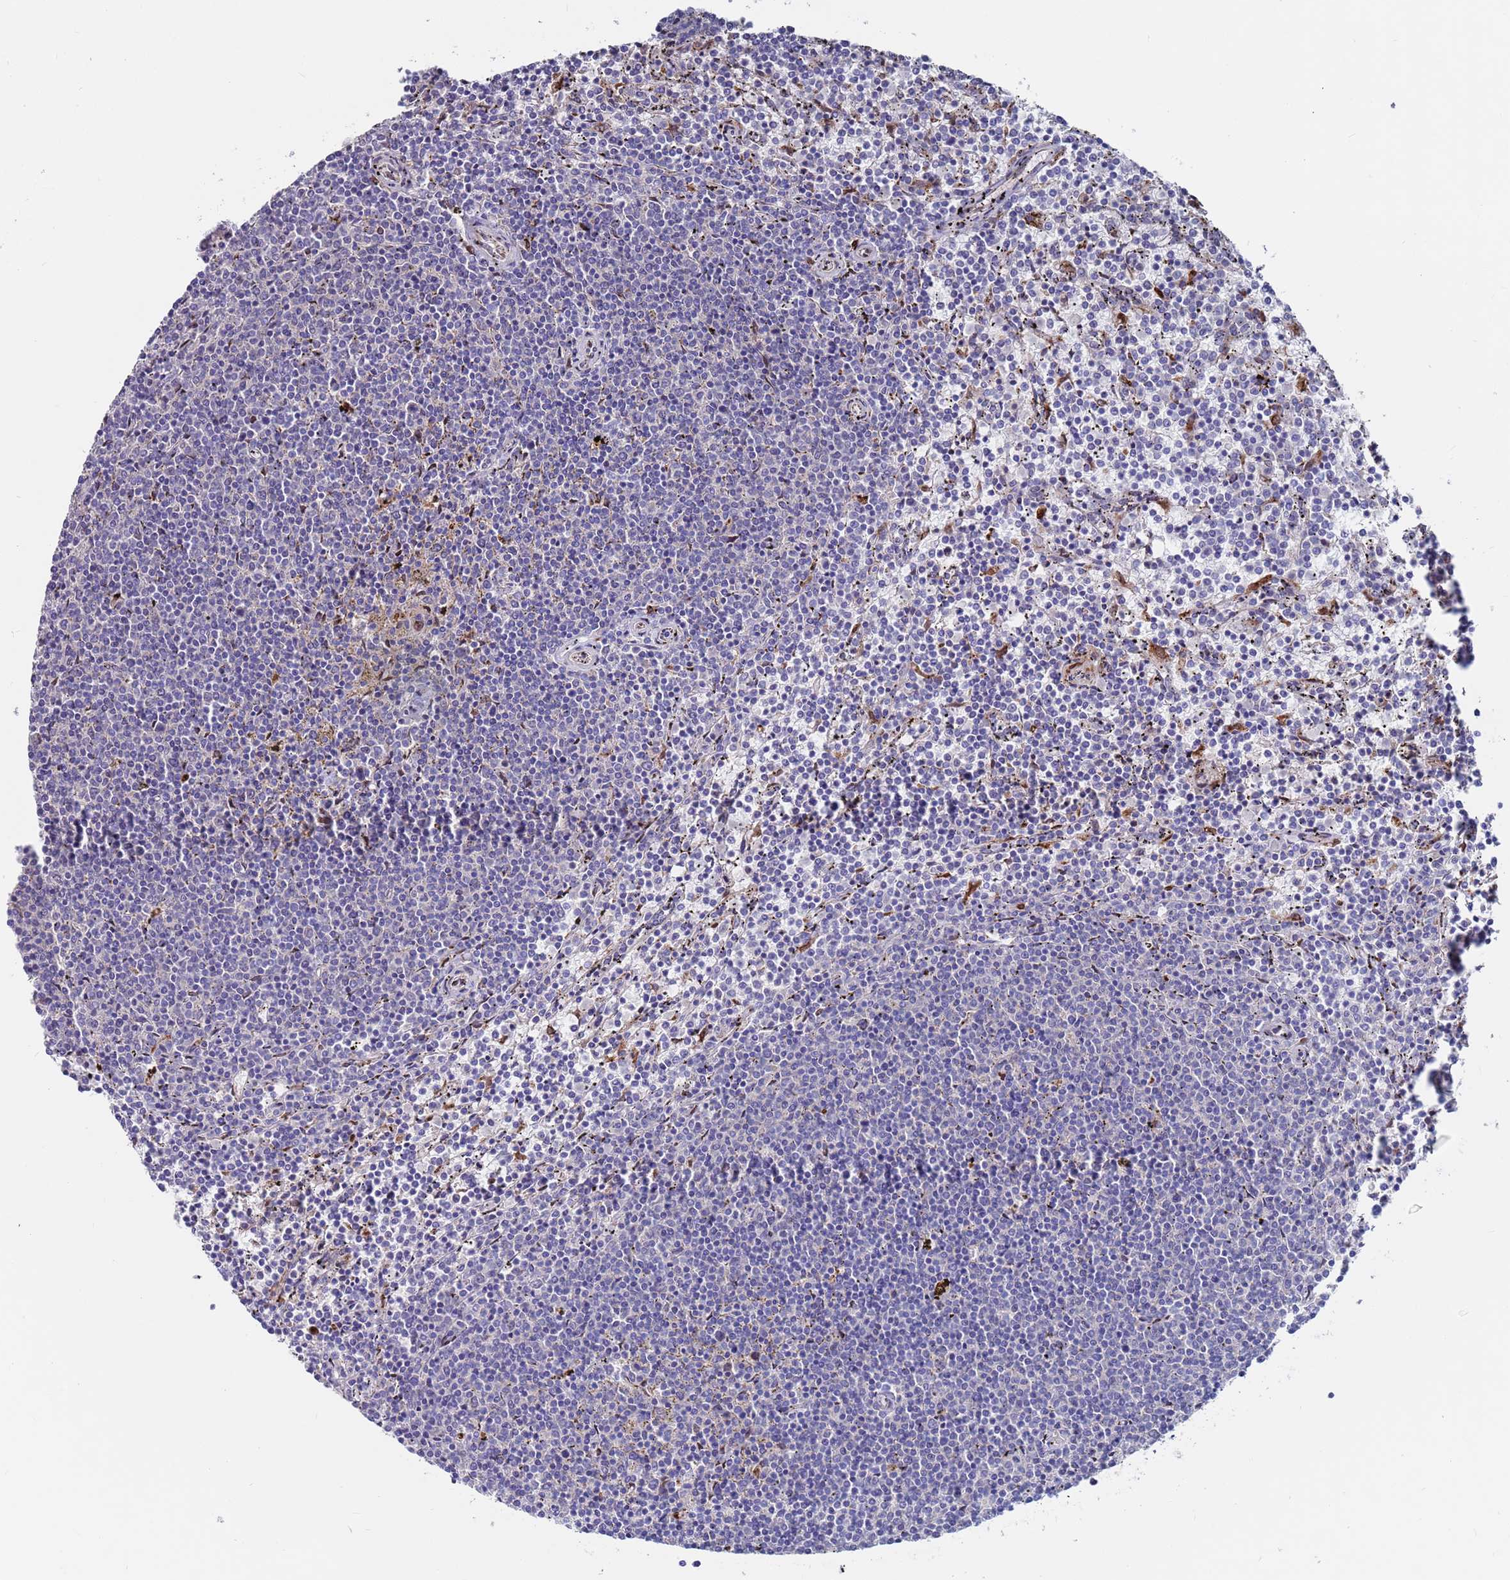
{"staining": {"intensity": "negative", "quantity": "none", "location": "none"}, "tissue": "lymphoma", "cell_type": "Tumor cells", "image_type": "cancer", "snomed": [{"axis": "morphology", "description": "Malignant lymphoma, non-Hodgkin's type, Low grade"}, {"axis": "topography", "description": "Spleen"}], "caption": "Lymphoma was stained to show a protein in brown. There is no significant expression in tumor cells.", "gene": "FBXO27", "patient": {"sex": "female", "age": 50}}